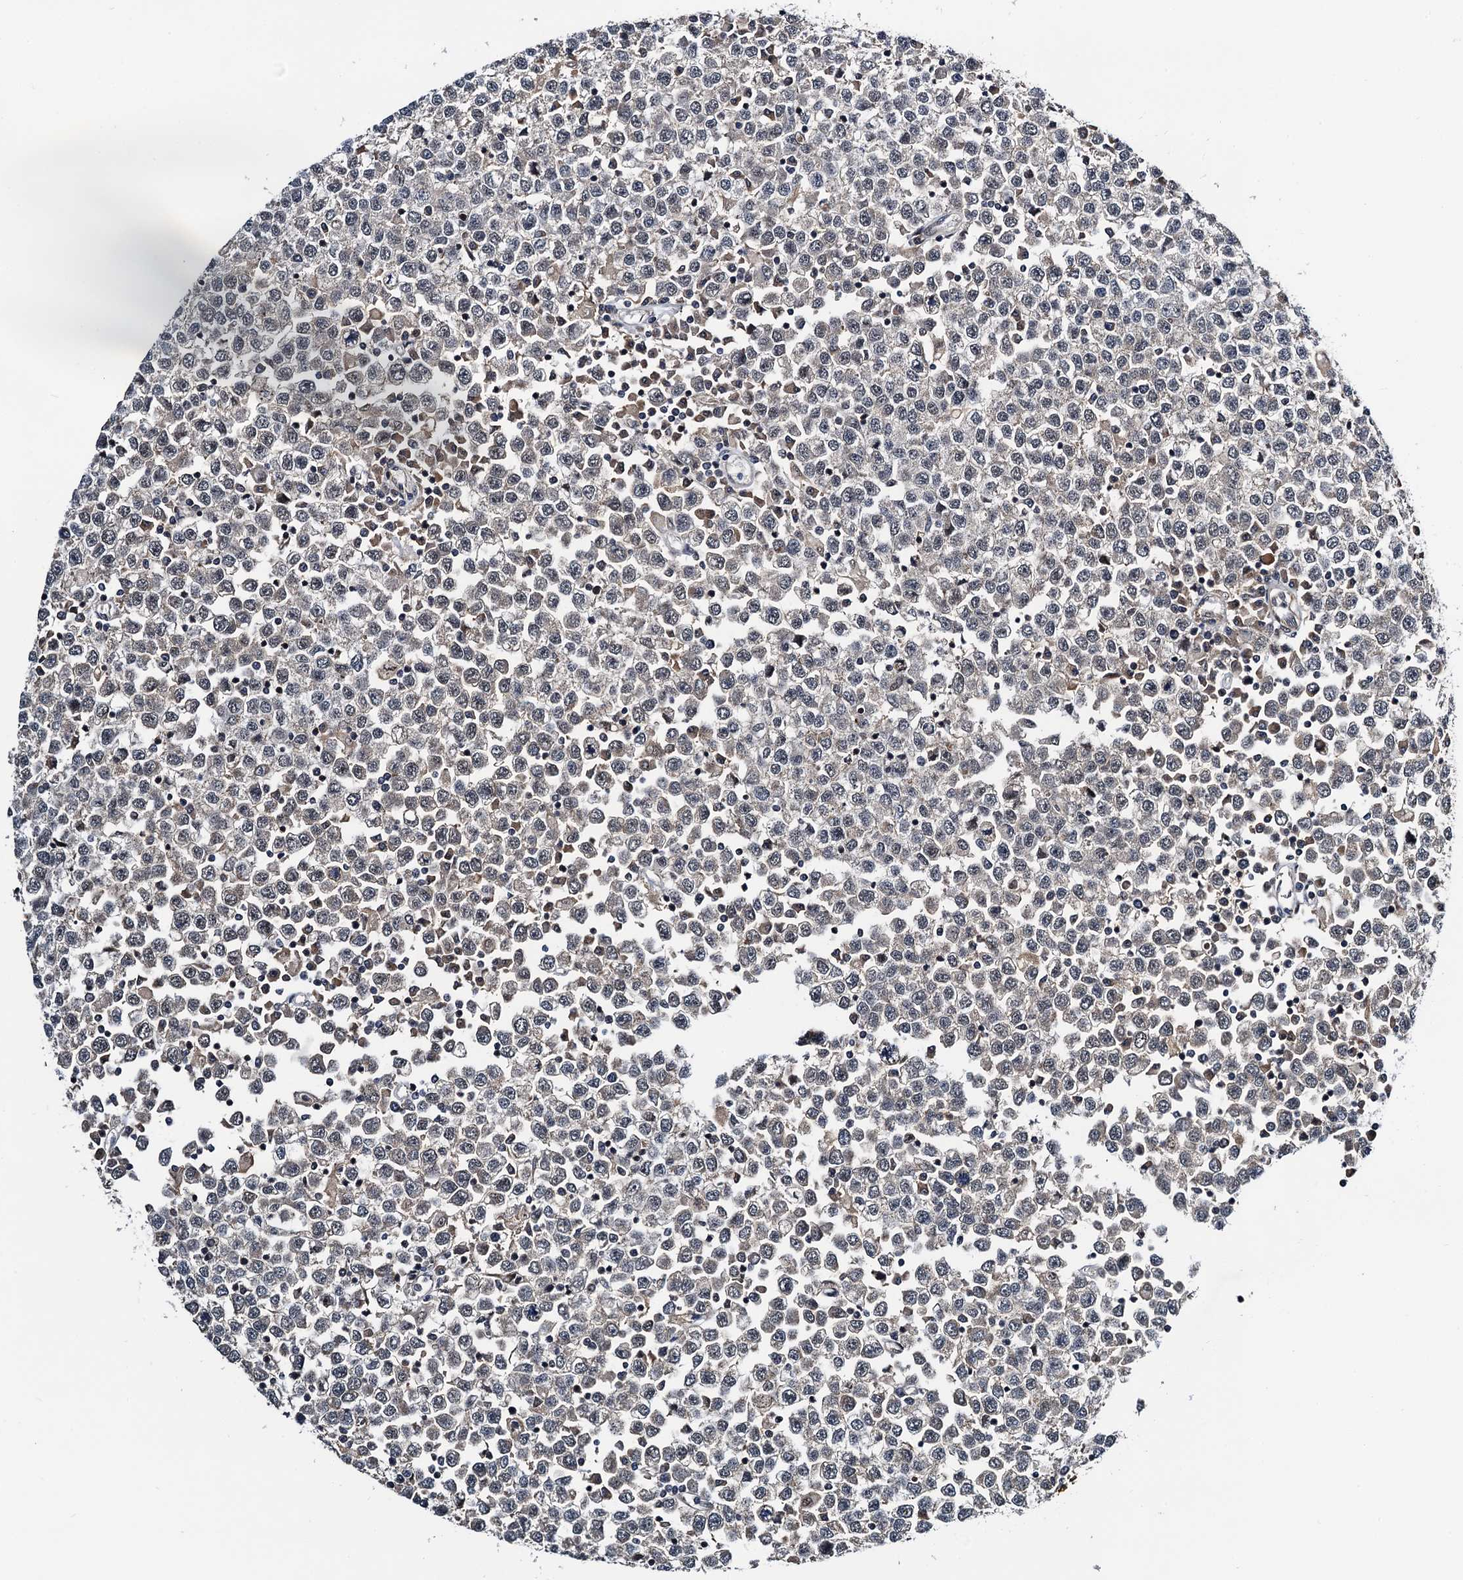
{"staining": {"intensity": "negative", "quantity": "none", "location": "none"}, "tissue": "testis cancer", "cell_type": "Tumor cells", "image_type": "cancer", "snomed": [{"axis": "morphology", "description": "Seminoma, NOS"}, {"axis": "topography", "description": "Testis"}], "caption": "This is a photomicrograph of immunohistochemistry staining of testis cancer, which shows no expression in tumor cells.", "gene": "NAA16", "patient": {"sex": "male", "age": 65}}